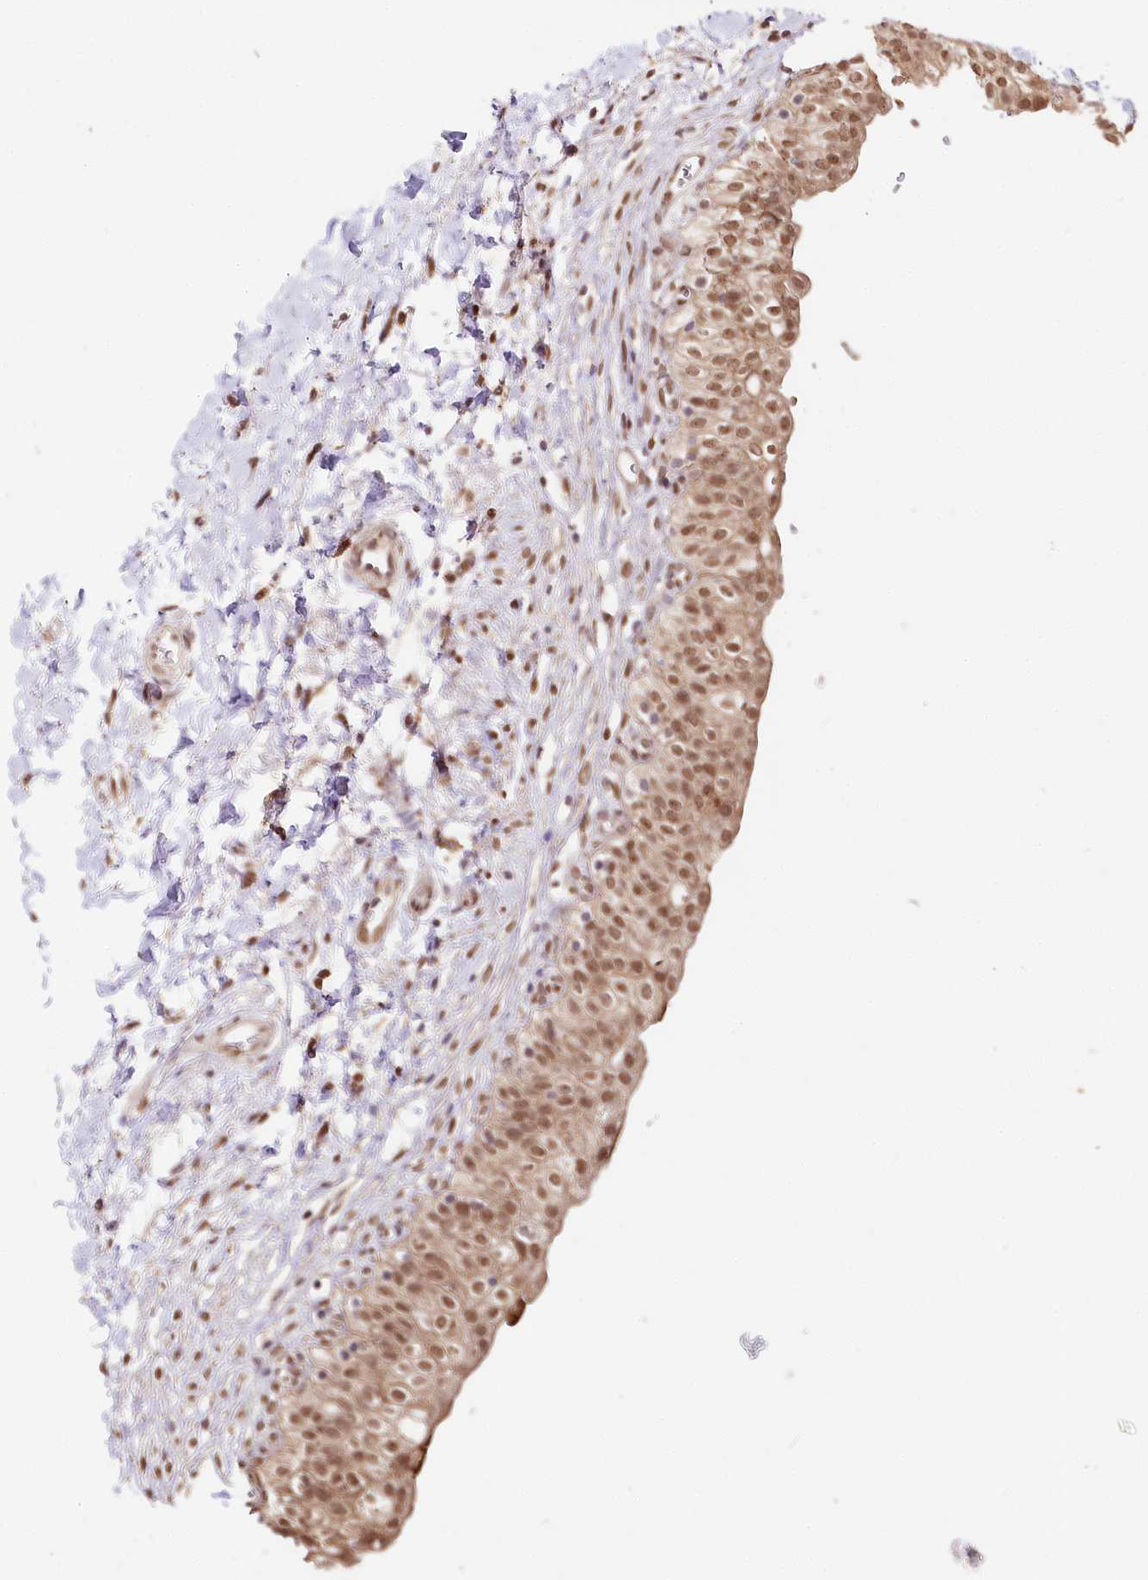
{"staining": {"intensity": "moderate", "quantity": ">75%", "location": "cytoplasmic/membranous,nuclear"}, "tissue": "urinary bladder", "cell_type": "Urothelial cells", "image_type": "normal", "snomed": [{"axis": "morphology", "description": "Normal tissue, NOS"}, {"axis": "topography", "description": "Urinary bladder"}], "caption": "About >75% of urothelial cells in unremarkable urinary bladder display moderate cytoplasmic/membranous,nuclear protein staining as visualized by brown immunohistochemical staining.", "gene": "CNPY2", "patient": {"sex": "male", "age": 55}}